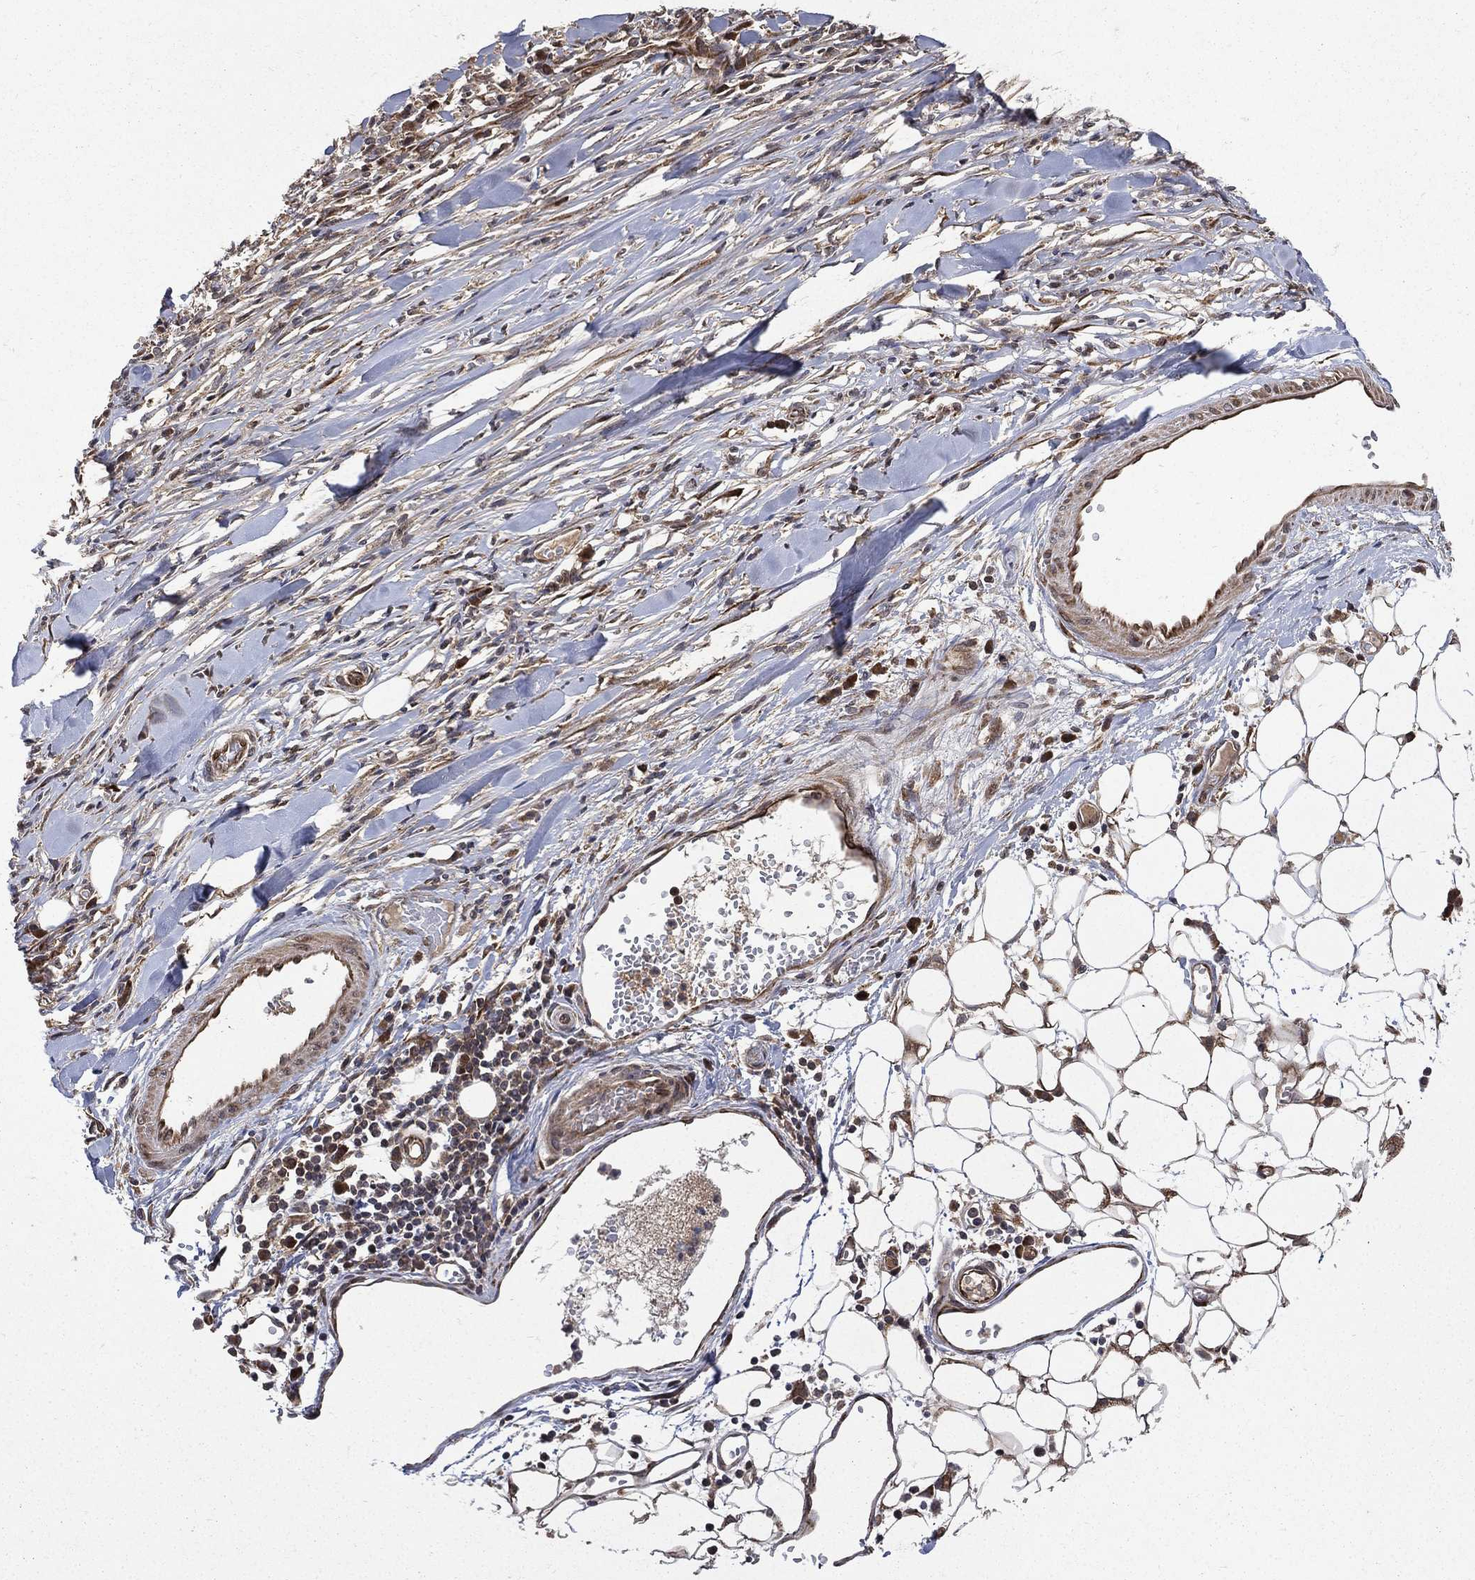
{"staining": {"intensity": "strong", "quantity": "<25%", "location": "cytoplasmic/membranous"}, "tissue": "melanoma", "cell_type": "Tumor cells", "image_type": "cancer", "snomed": [{"axis": "morphology", "description": "Malignant melanoma, Metastatic site"}, {"axis": "topography", "description": "Lymph node"}], "caption": "Melanoma tissue exhibits strong cytoplasmic/membranous expression in about <25% of tumor cells, visualized by immunohistochemistry.", "gene": "RAB11FIP4", "patient": {"sex": "male", "age": 50}}